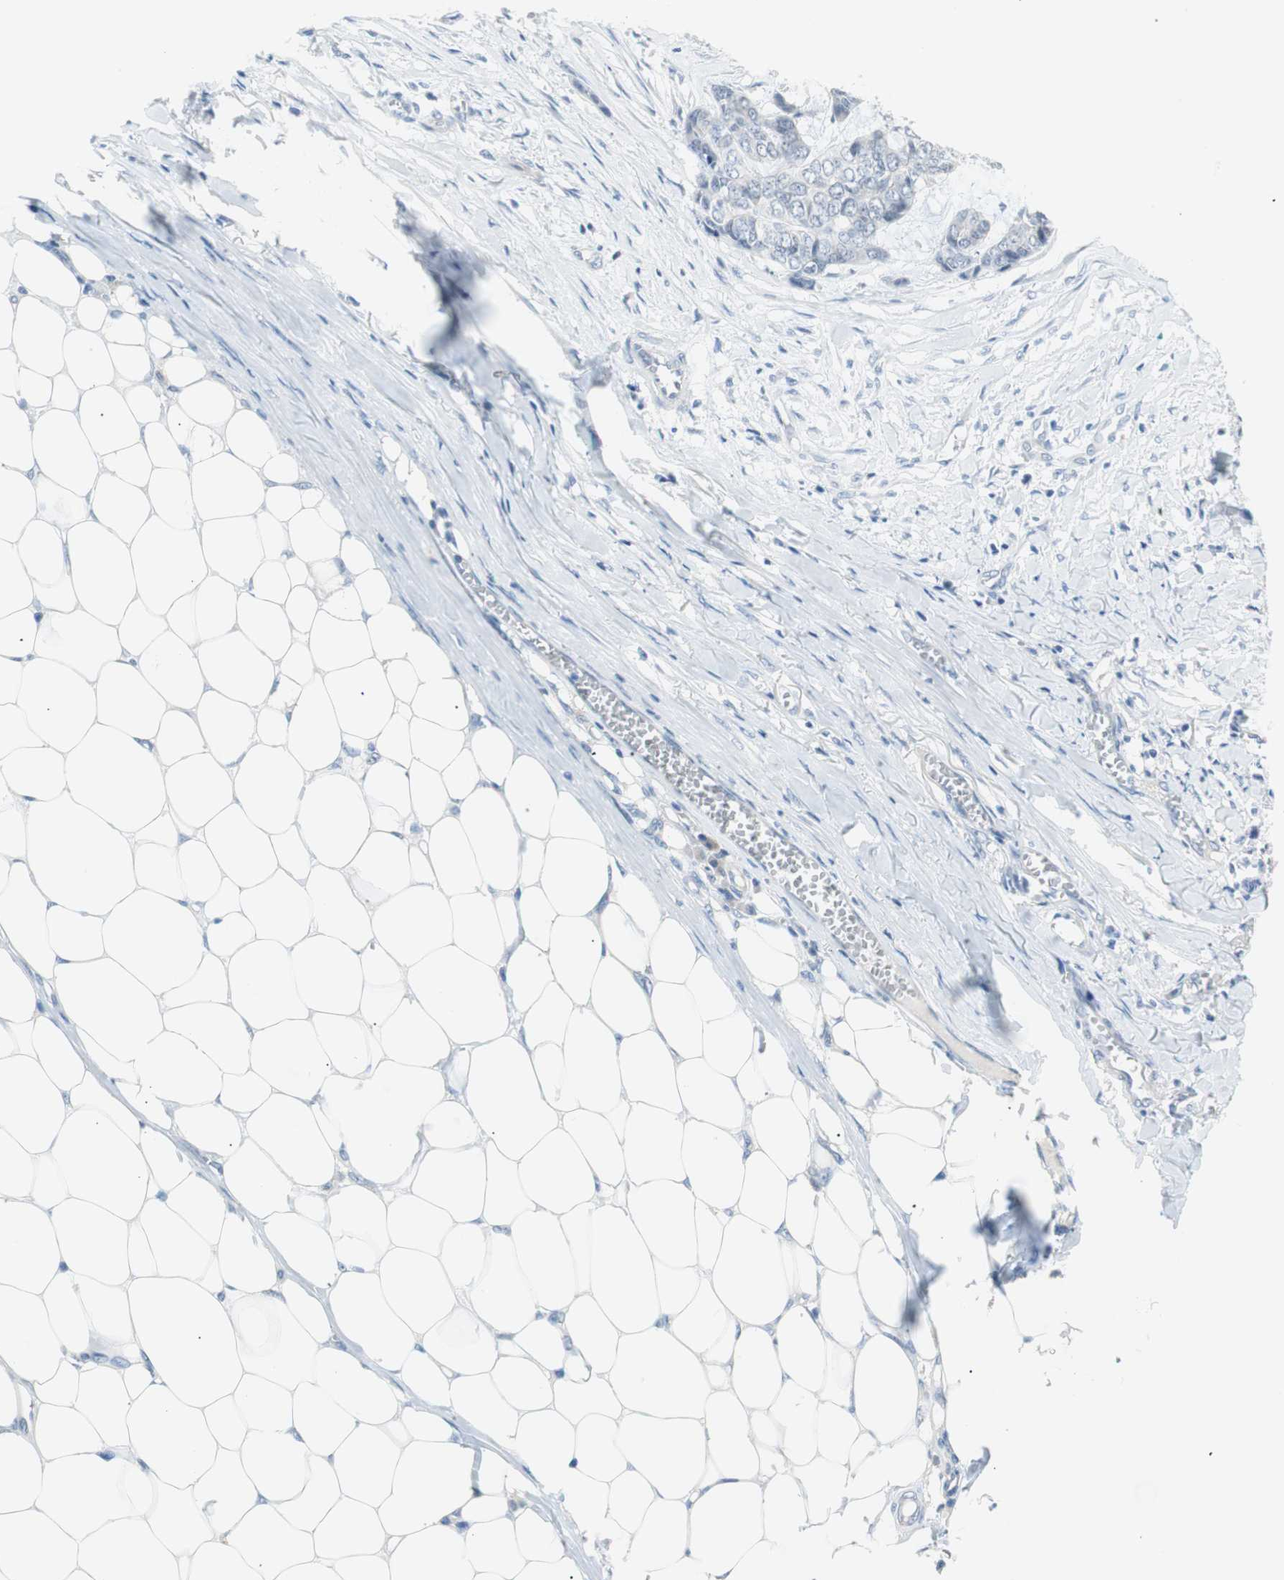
{"staining": {"intensity": "negative", "quantity": "none", "location": "none"}, "tissue": "skin cancer", "cell_type": "Tumor cells", "image_type": "cancer", "snomed": [{"axis": "morphology", "description": "Basal cell carcinoma"}, {"axis": "topography", "description": "Skin"}], "caption": "A high-resolution micrograph shows immunohistochemistry (IHC) staining of skin cancer, which demonstrates no significant staining in tumor cells.", "gene": "VIL1", "patient": {"sex": "female", "age": 64}}